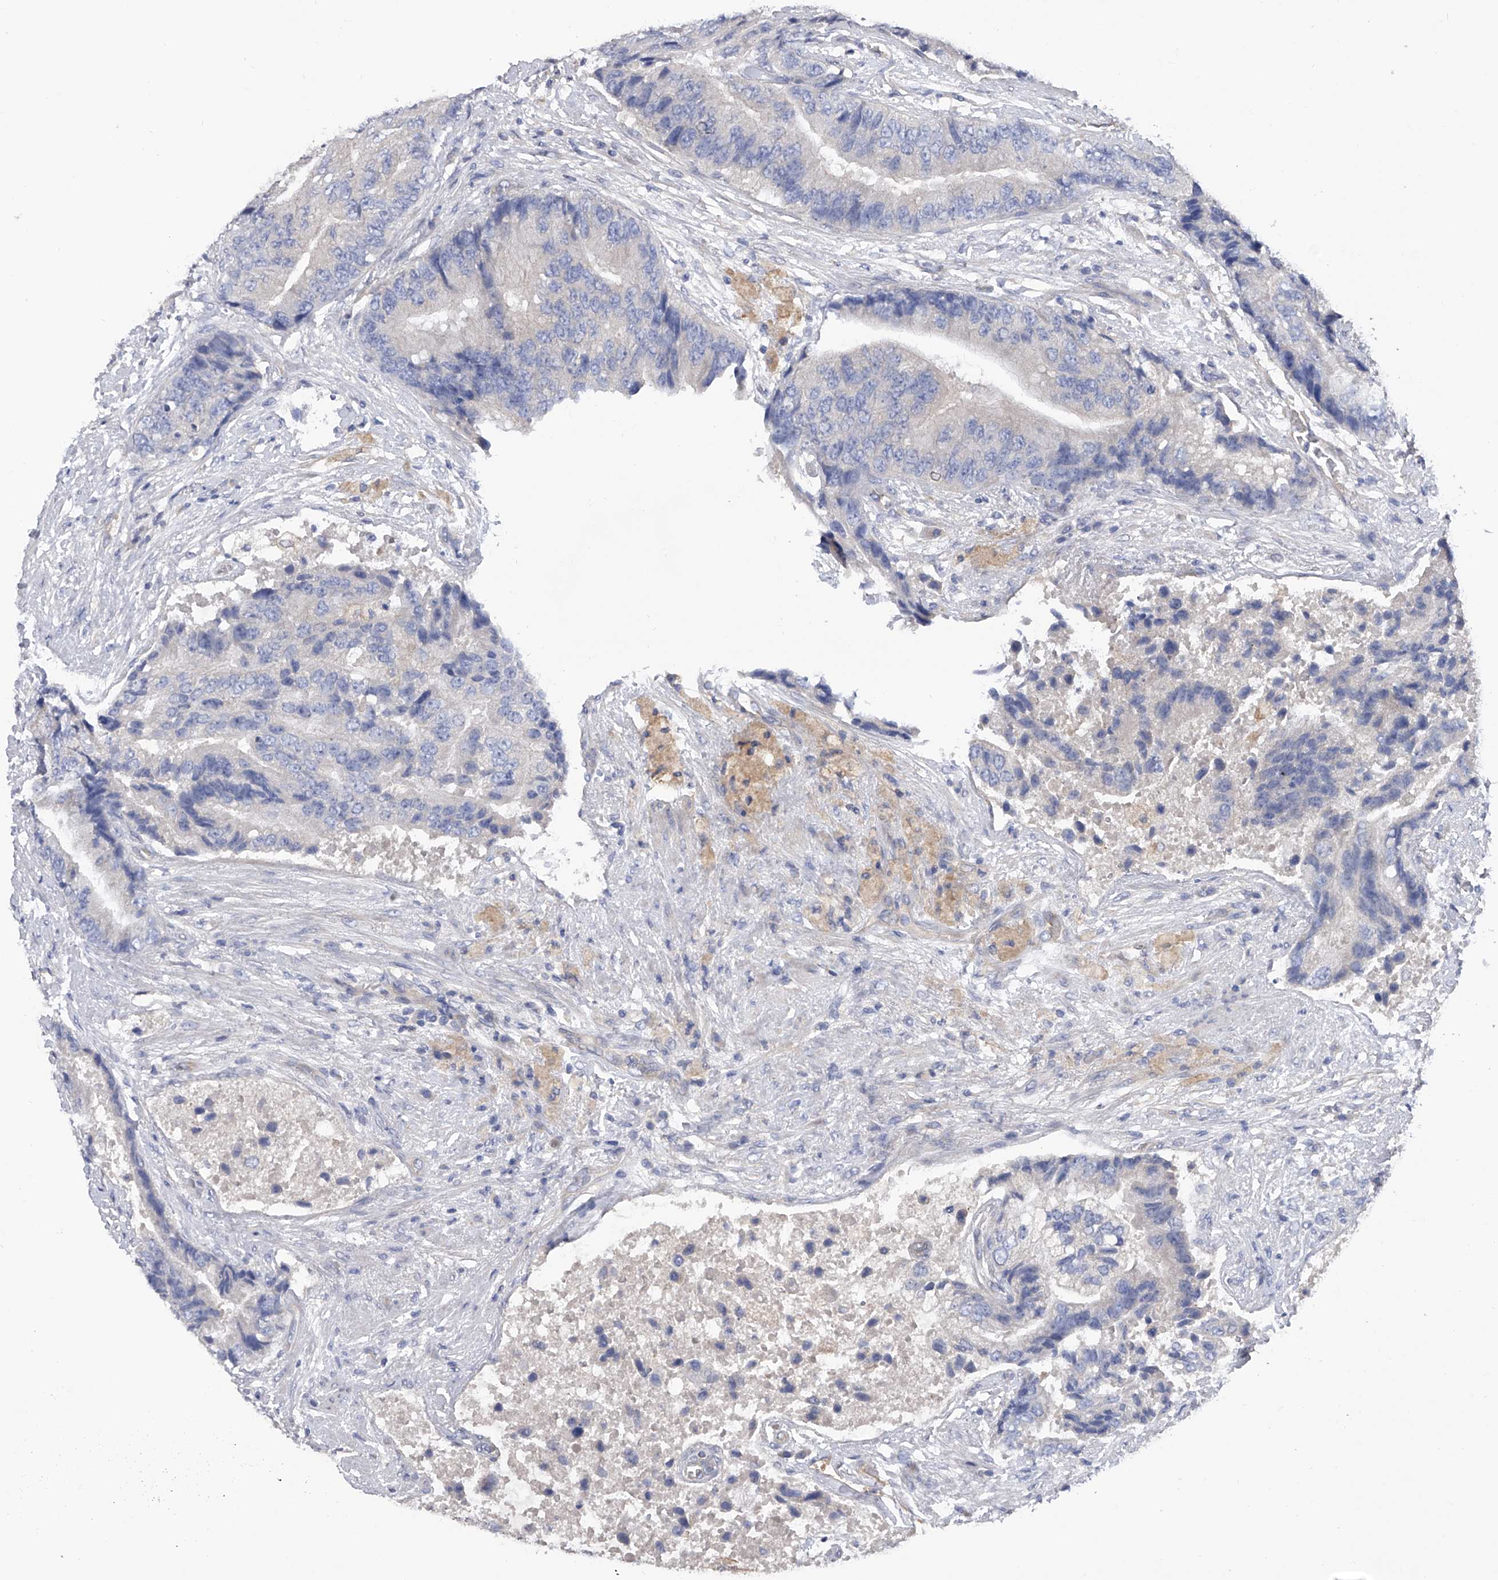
{"staining": {"intensity": "negative", "quantity": "none", "location": "none"}, "tissue": "prostate cancer", "cell_type": "Tumor cells", "image_type": "cancer", "snomed": [{"axis": "morphology", "description": "Adenocarcinoma, High grade"}, {"axis": "topography", "description": "Prostate"}], "caption": "There is no significant staining in tumor cells of prostate cancer (adenocarcinoma (high-grade)).", "gene": "RWDD2A", "patient": {"sex": "male", "age": 70}}